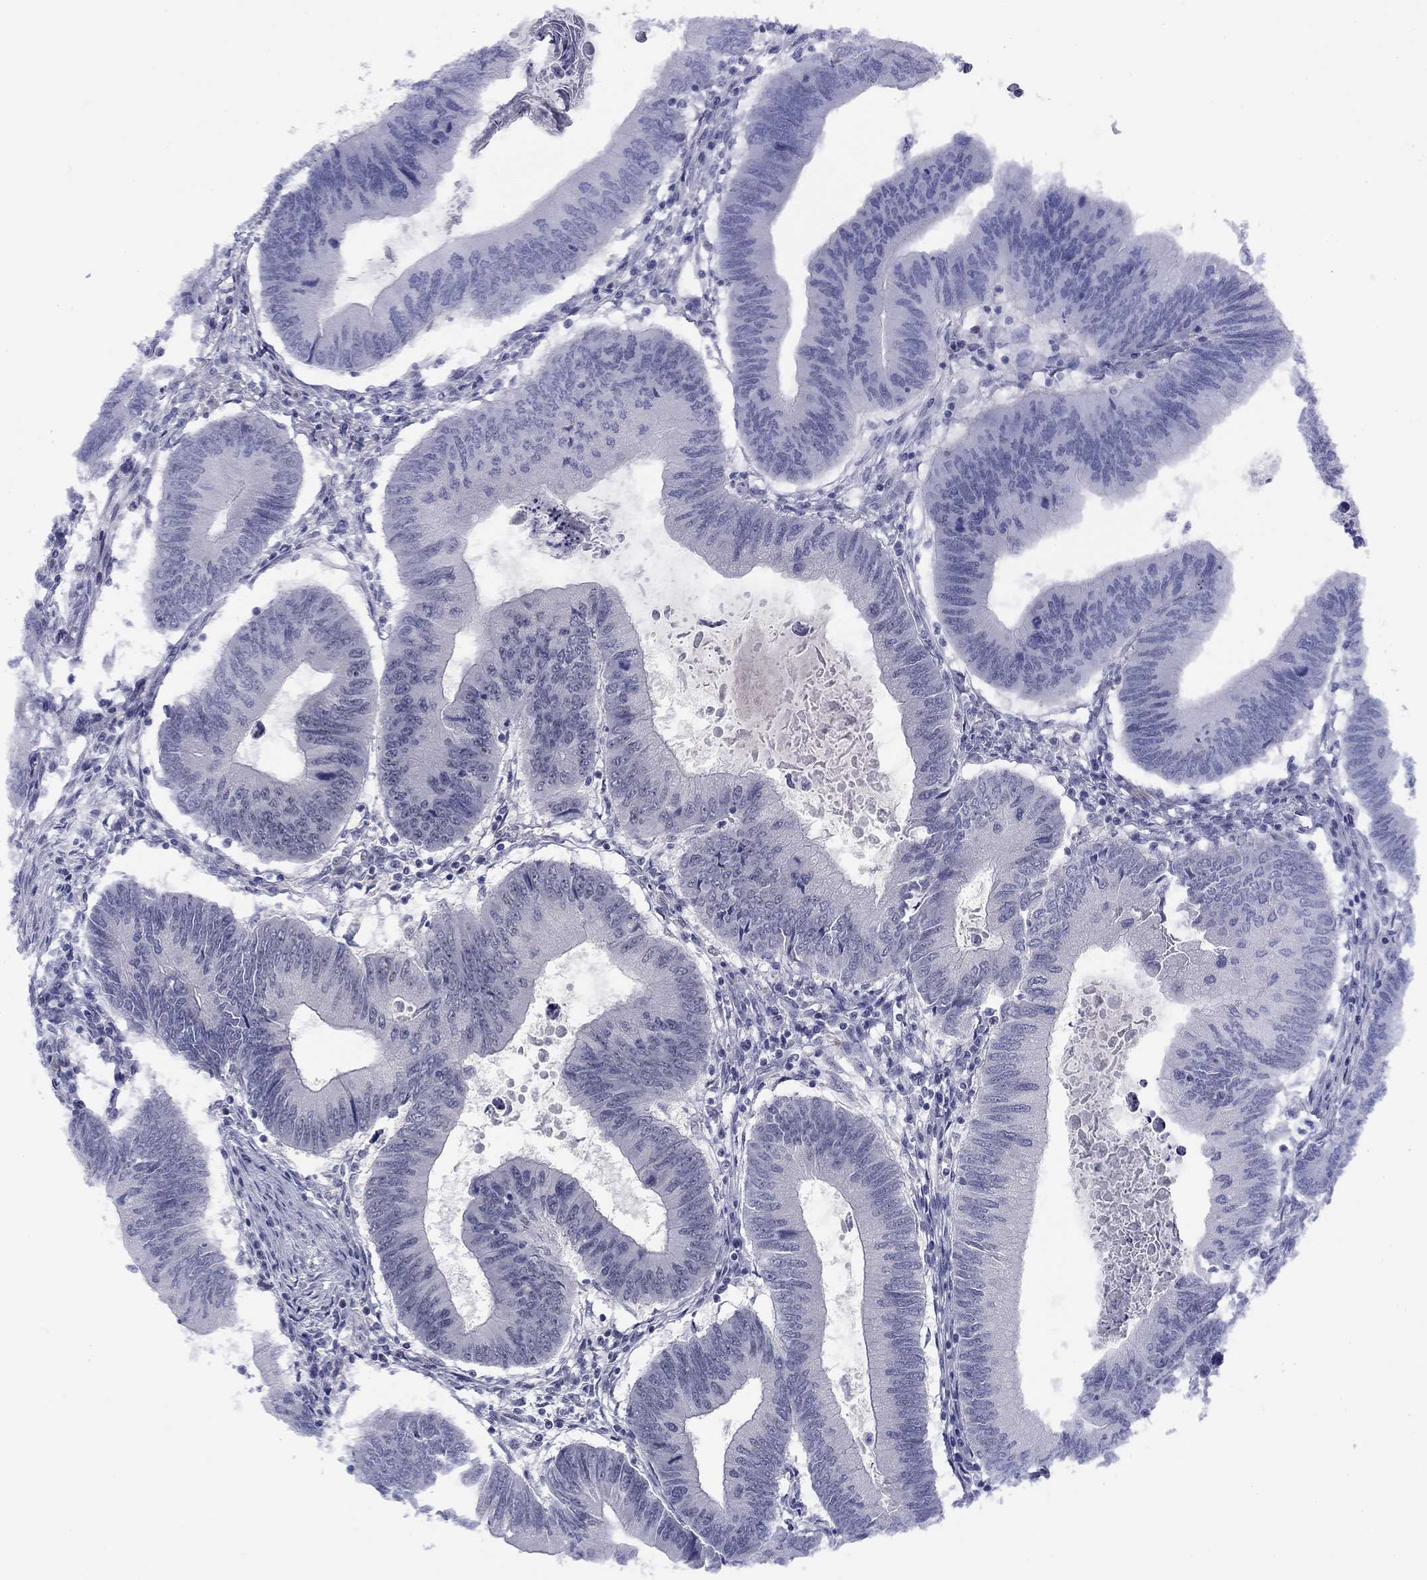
{"staining": {"intensity": "negative", "quantity": "none", "location": "none"}, "tissue": "colorectal cancer", "cell_type": "Tumor cells", "image_type": "cancer", "snomed": [{"axis": "morphology", "description": "Adenocarcinoma, NOS"}, {"axis": "topography", "description": "Colon"}], "caption": "A micrograph of adenocarcinoma (colorectal) stained for a protein exhibits no brown staining in tumor cells. Nuclei are stained in blue.", "gene": "TIGD4", "patient": {"sex": "male", "age": 53}}